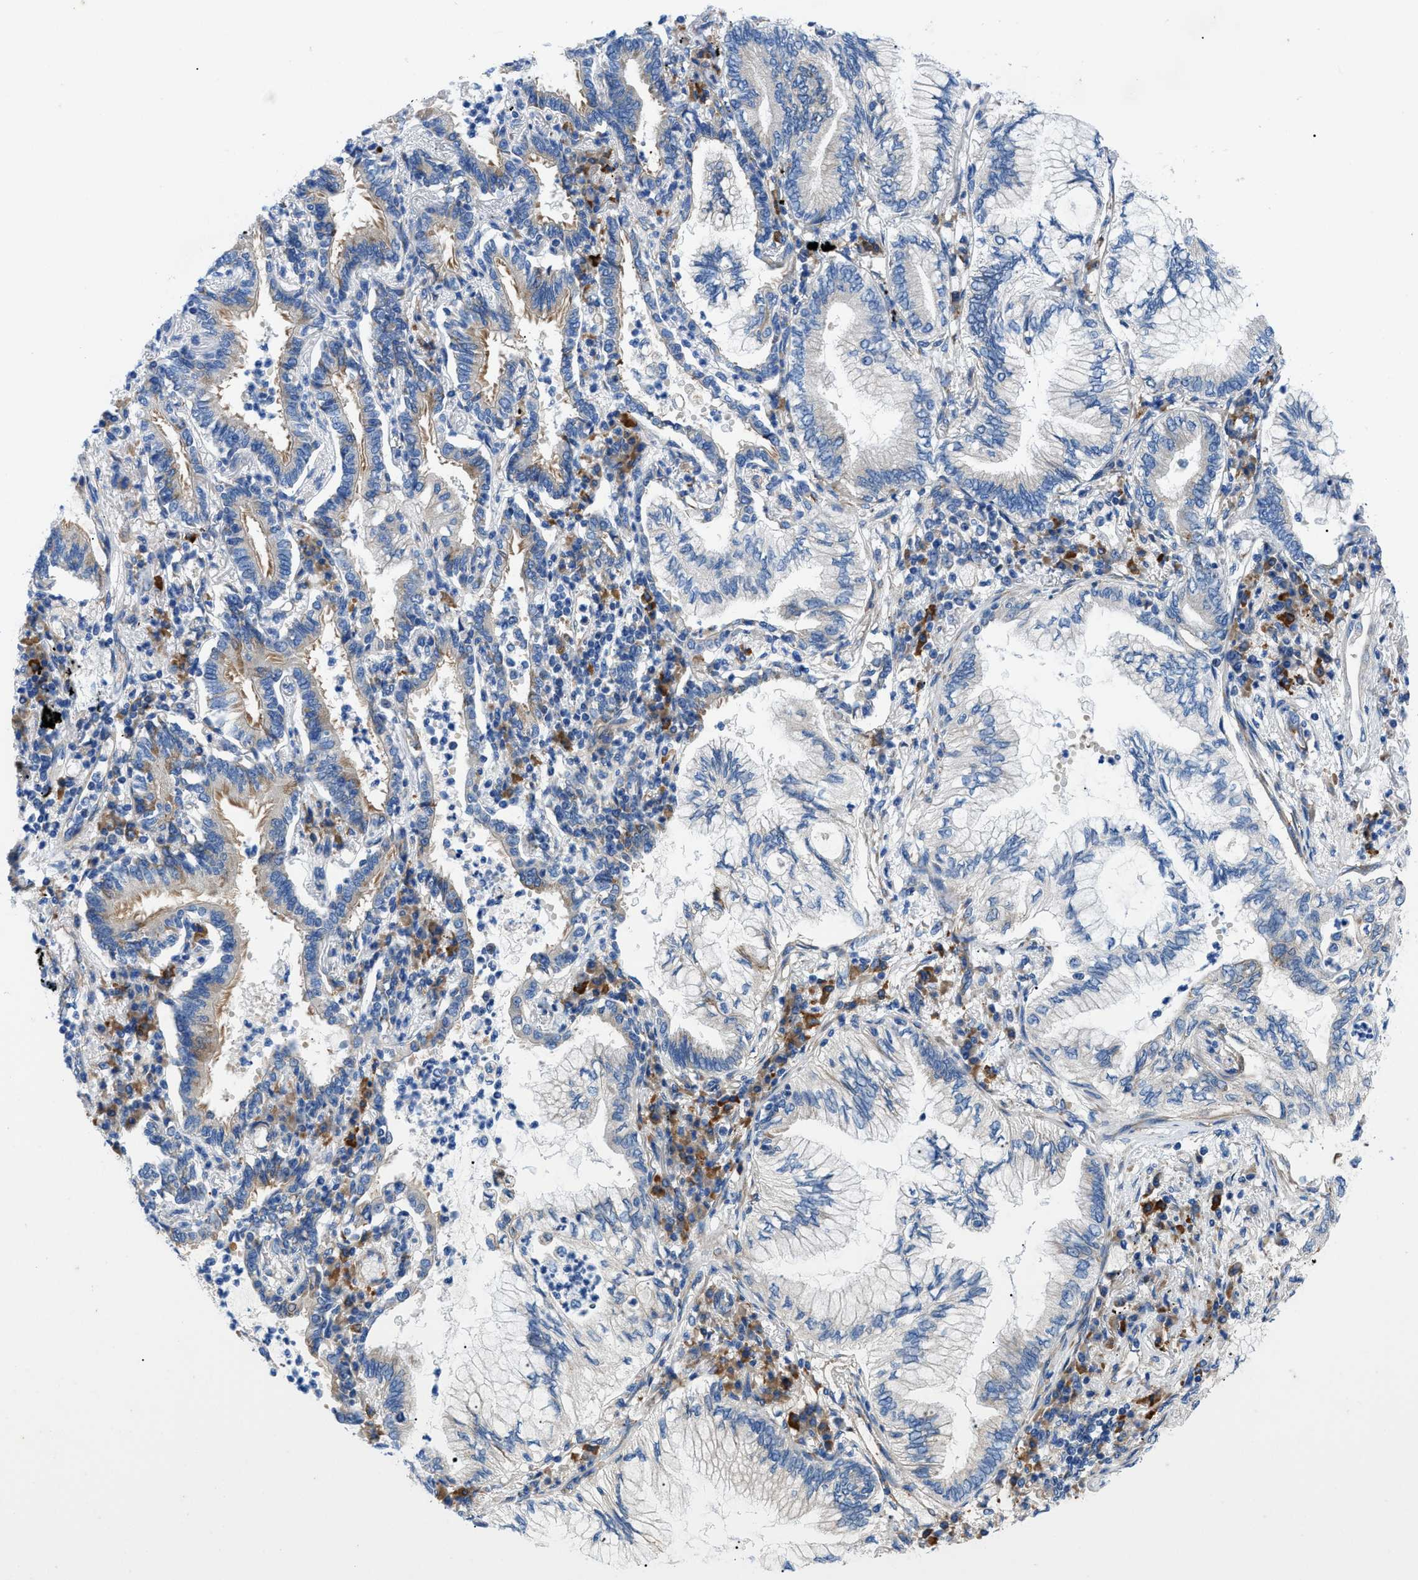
{"staining": {"intensity": "moderate", "quantity": "<25%", "location": "cytoplasmic/membranous"}, "tissue": "lung cancer", "cell_type": "Tumor cells", "image_type": "cancer", "snomed": [{"axis": "morphology", "description": "Normal tissue, NOS"}, {"axis": "morphology", "description": "Adenocarcinoma, NOS"}, {"axis": "topography", "description": "Bronchus"}, {"axis": "topography", "description": "Lung"}], "caption": "Immunohistochemistry (IHC) of human adenocarcinoma (lung) shows low levels of moderate cytoplasmic/membranous positivity in about <25% of tumor cells. (DAB IHC with brightfield microscopy, high magnification).", "gene": "HSPB8", "patient": {"sex": "female", "age": 70}}